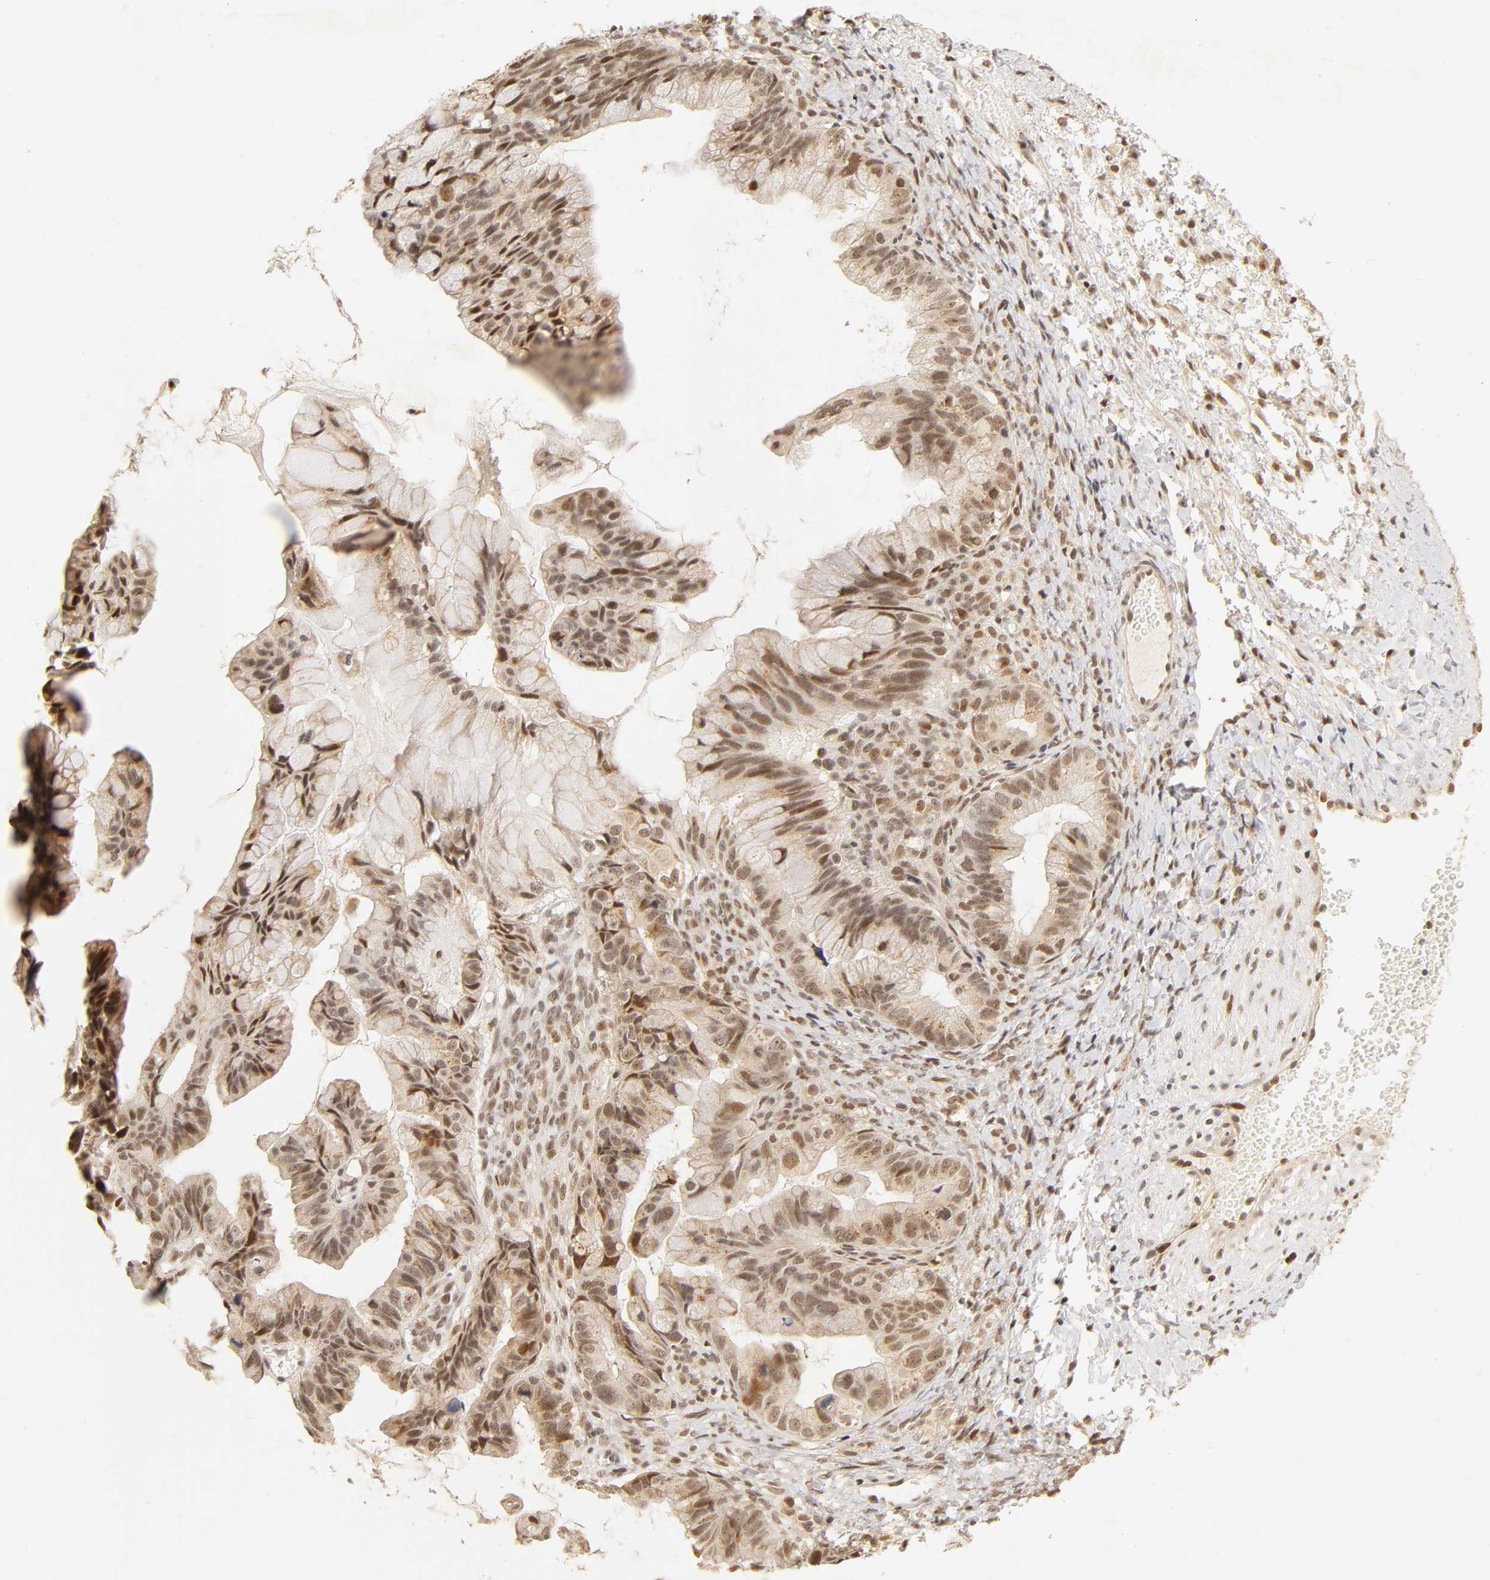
{"staining": {"intensity": "weak", "quantity": "25%-75%", "location": "cytoplasmic/membranous,nuclear"}, "tissue": "ovarian cancer", "cell_type": "Tumor cells", "image_type": "cancer", "snomed": [{"axis": "morphology", "description": "Cystadenocarcinoma, mucinous, NOS"}, {"axis": "topography", "description": "Ovary"}], "caption": "An image of human ovarian cancer stained for a protein demonstrates weak cytoplasmic/membranous and nuclear brown staining in tumor cells. Nuclei are stained in blue.", "gene": "TAF10", "patient": {"sex": "female", "age": 36}}